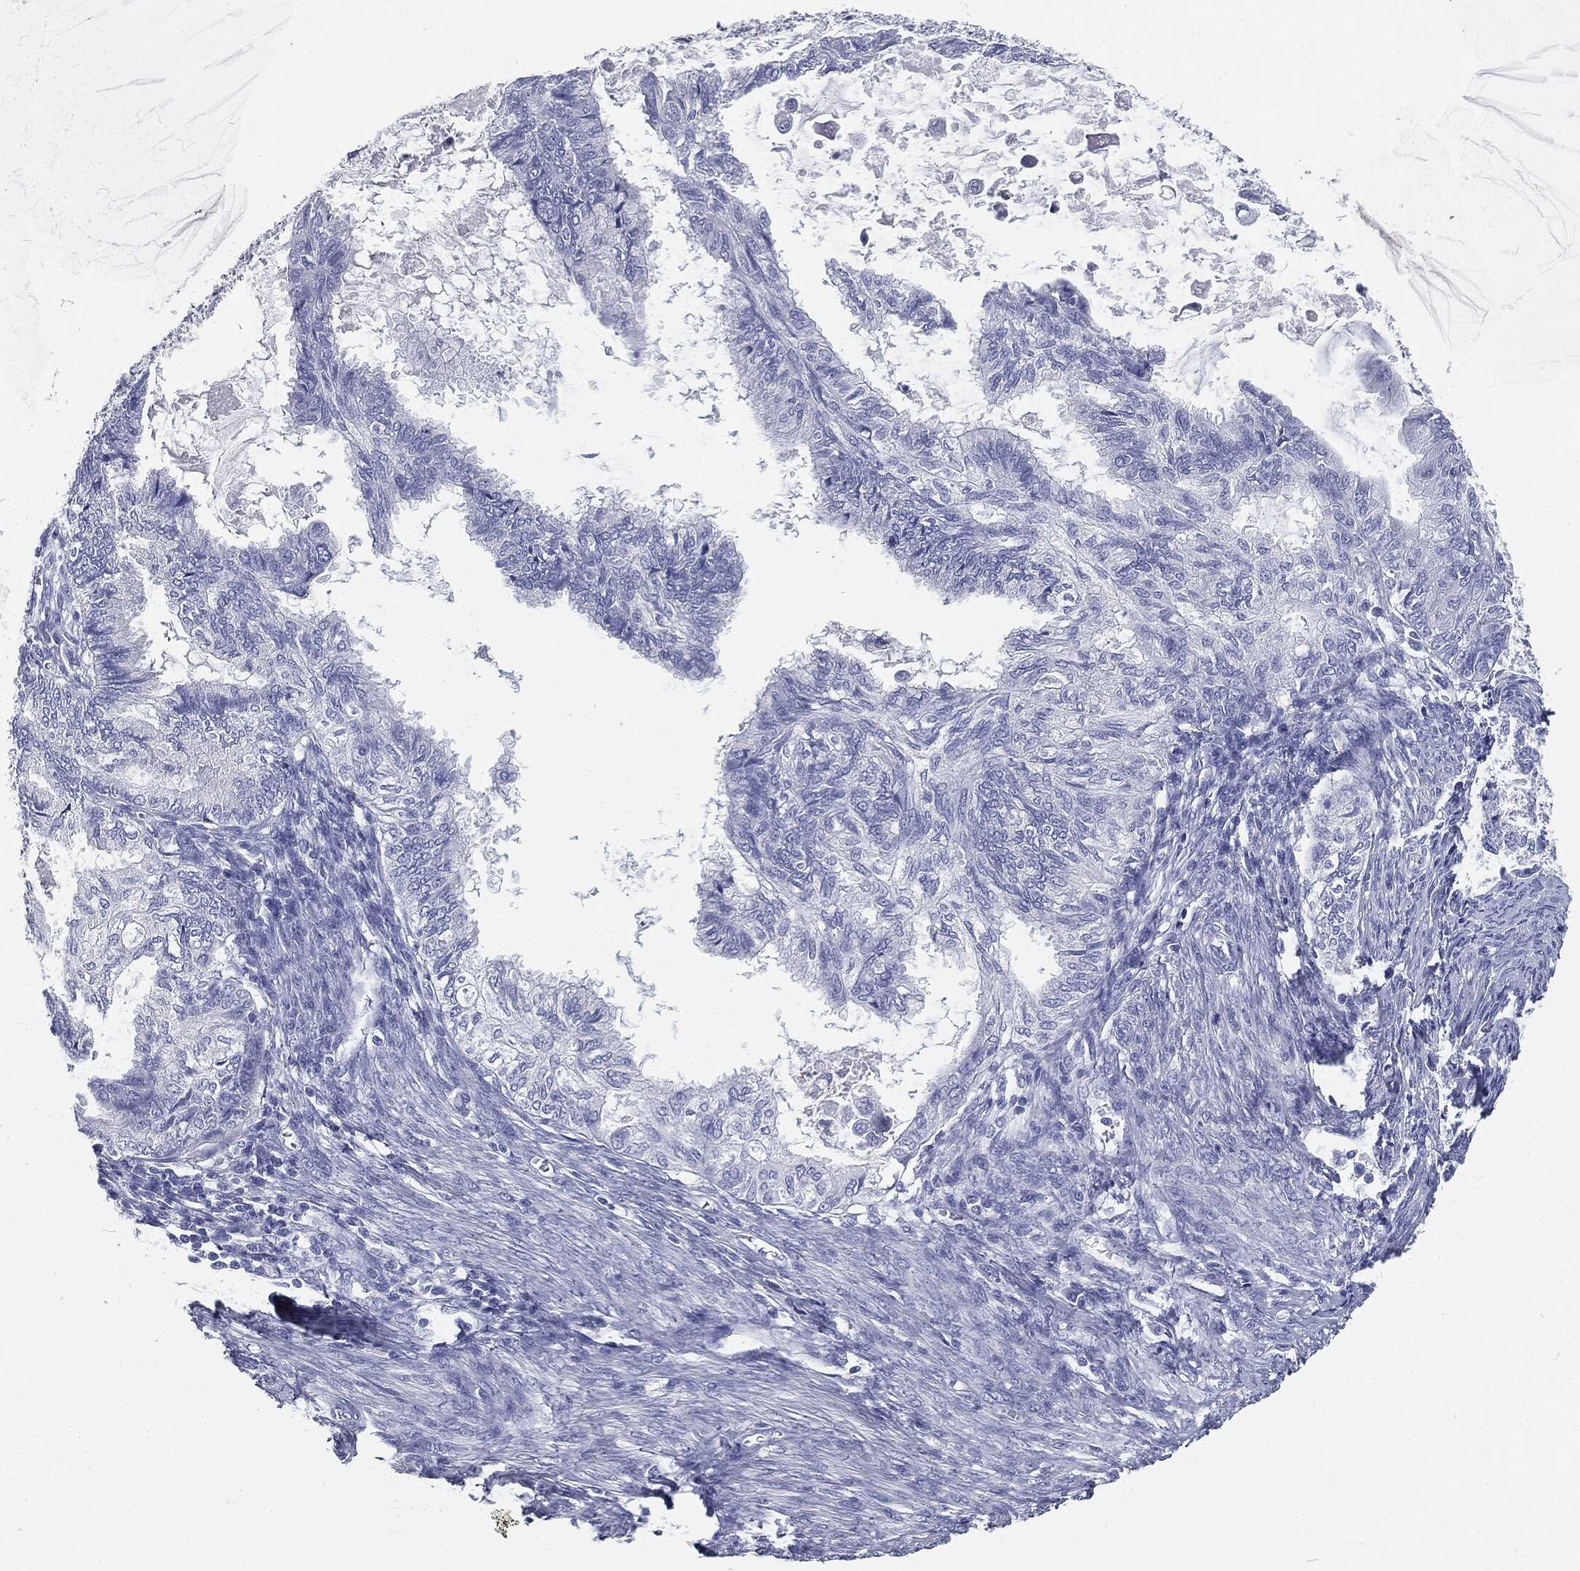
{"staining": {"intensity": "negative", "quantity": "none", "location": "none"}, "tissue": "endometrial cancer", "cell_type": "Tumor cells", "image_type": "cancer", "snomed": [{"axis": "morphology", "description": "Adenocarcinoma, NOS"}, {"axis": "topography", "description": "Endometrium"}], "caption": "This is a image of immunohistochemistry (IHC) staining of adenocarcinoma (endometrial), which shows no expression in tumor cells.", "gene": "CUZD1", "patient": {"sex": "female", "age": 86}}